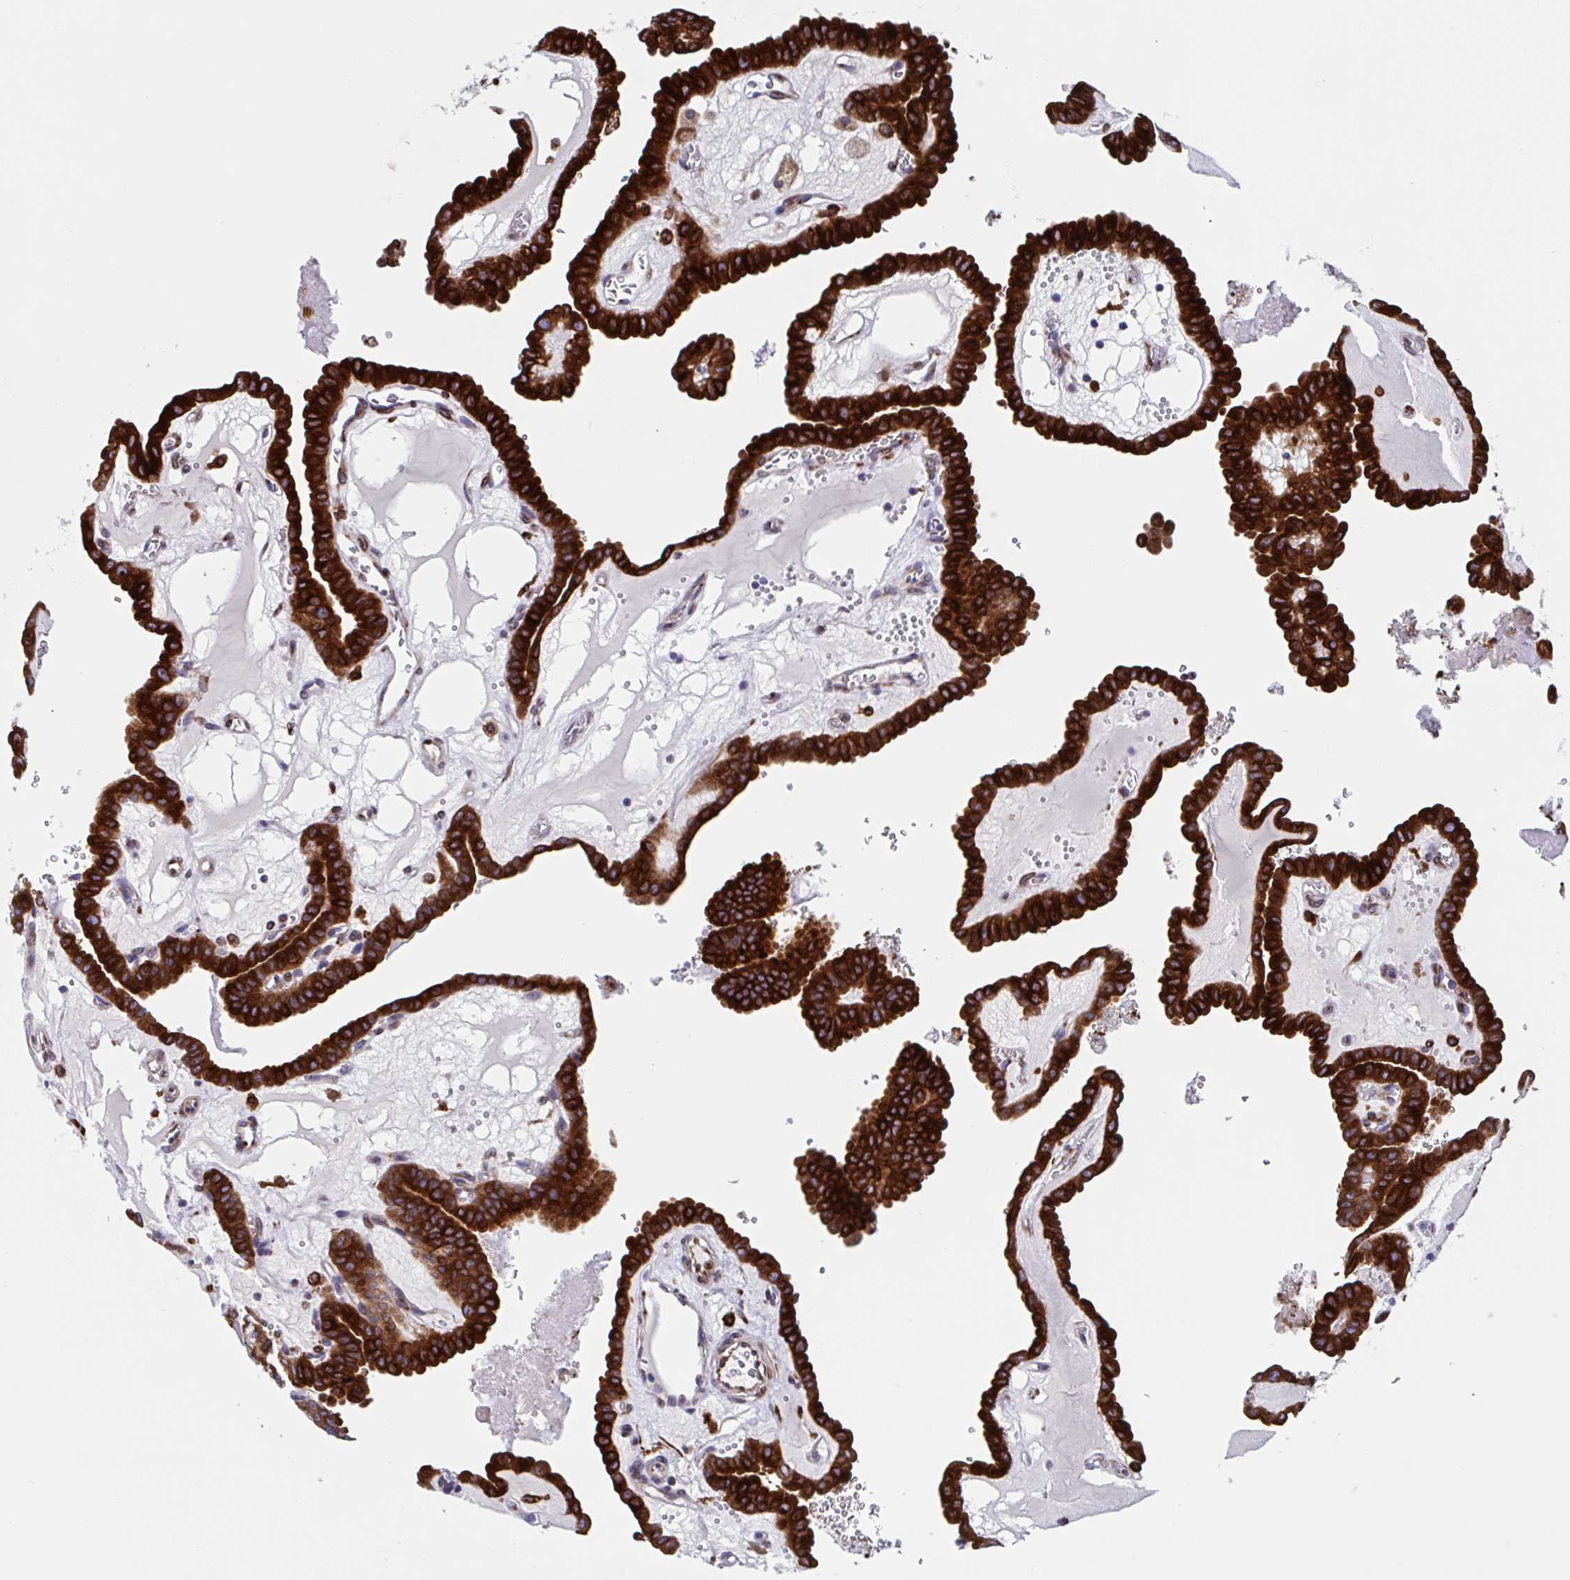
{"staining": {"intensity": "strong", "quantity": ">75%", "location": "cytoplasmic/membranous"}, "tissue": "thyroid cancer", "cell_type": "Tumor cells", "image_type": "cancer", "snomed": [{"axis": "morphology", "description": "Papillary adenocarcinoma, NOS"}, {"axis": "topography", "description": "Thyroid gland"}], "caption": "Immunohistochemistry of thyroid papillary adenocarcinoma exhibits high levels of strong cytoplasmic/membranous staining in approximately >75% of tumor cells.", "gene": "RFK", "patient": {"sex": "male", "age": 87}}